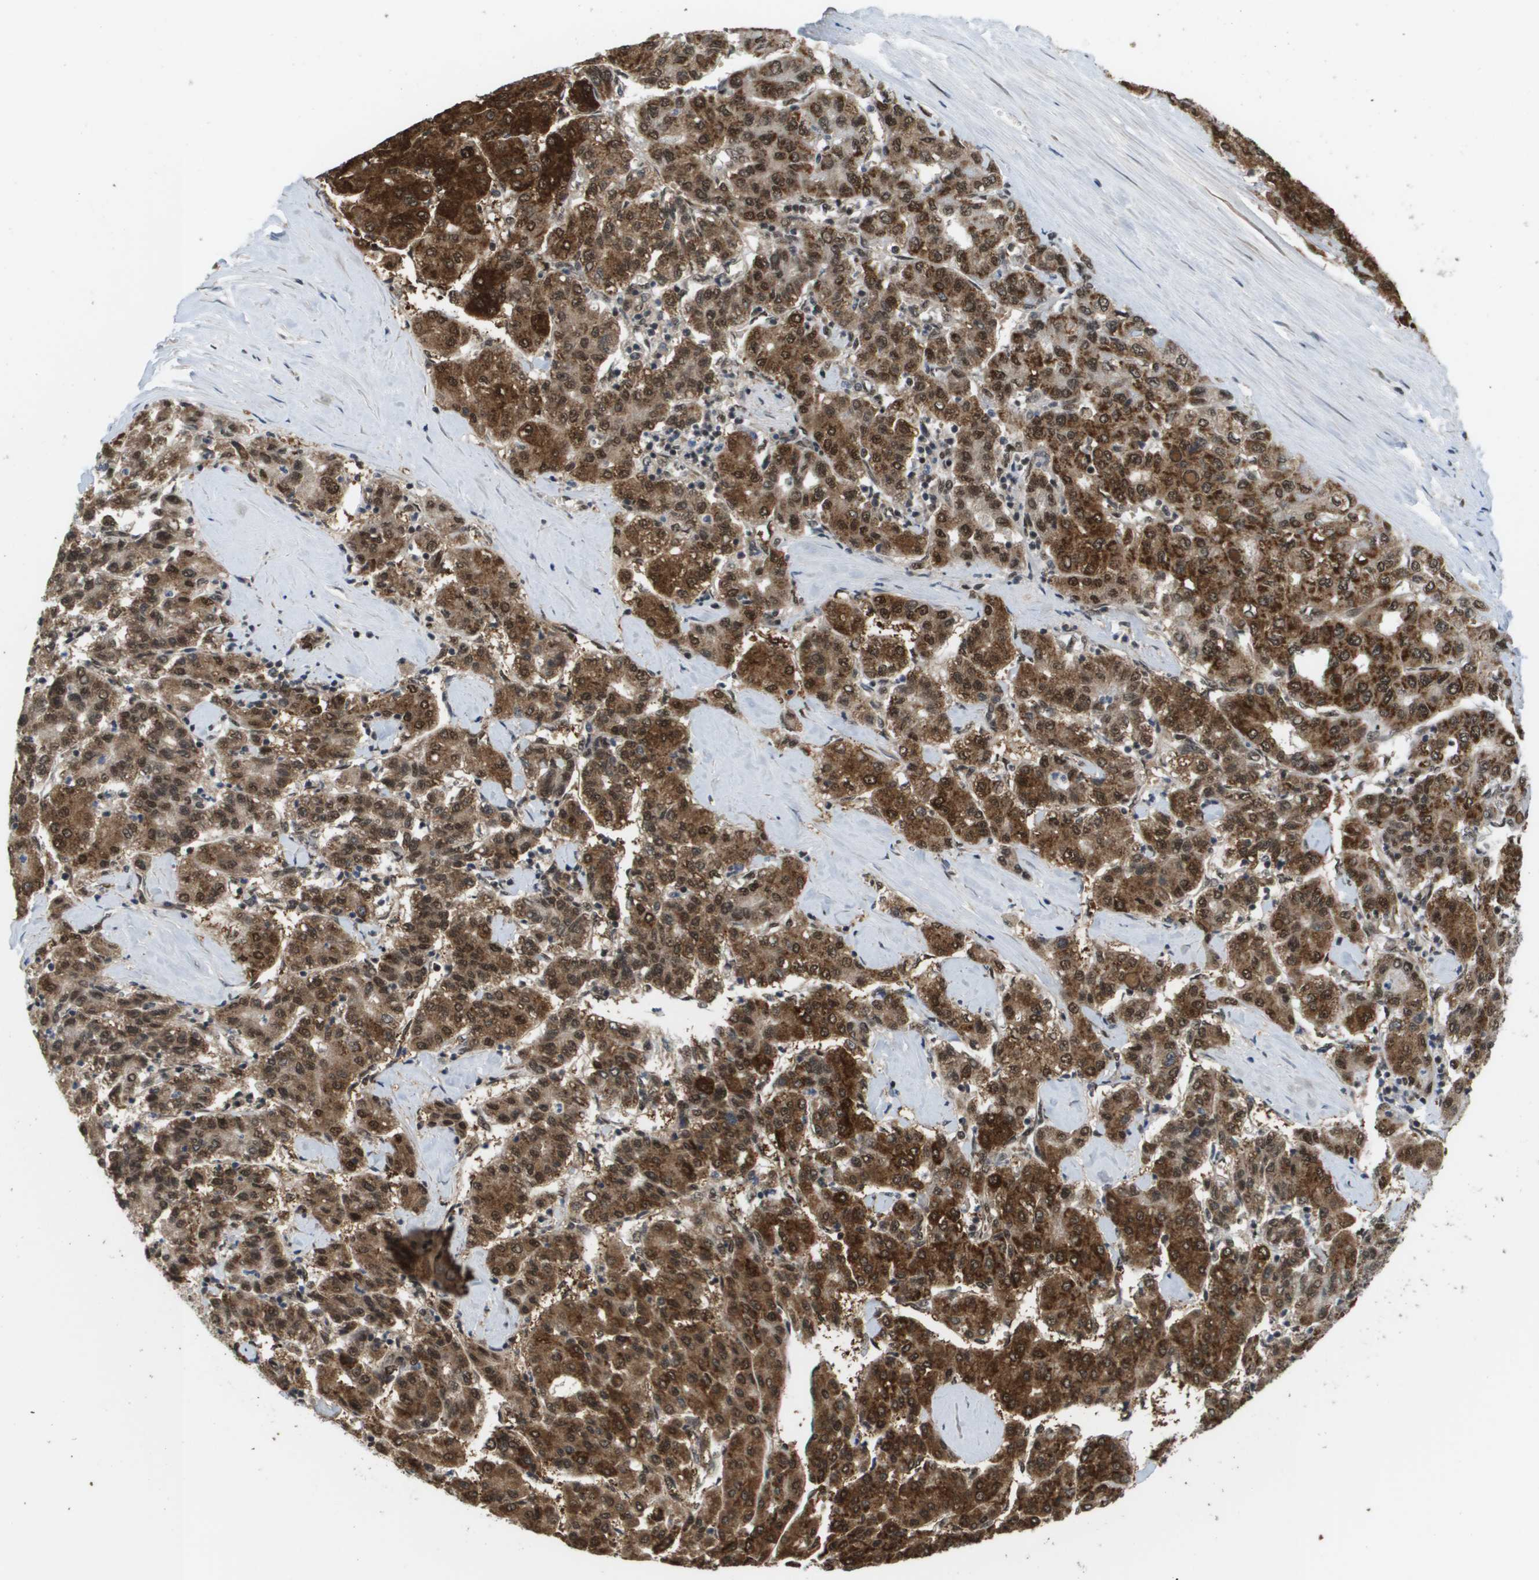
{"staining": {"intensity": "strong", "quantity": ">75%", "location": "cytoplasmic/membranous,nuclear"}, "tissue": "liver cancer", "cell_type": "Tumor cells", "image_type": "cancer", "snomed": [{"axis": "morphology", "description": "Carcinoma, Hepatocellular, NOS"}, {"axis": "topography", "description": "Liver"}], "caption": "Immunohistochemical staining of human liver cancer (hepatocellular carcinoma) reveals high levels of strong cytoplasmic/membranous and nuclear expression in about >75% of tumor cells. The protein of interest is shown in brown color, while the nuclei are stained blue.", "gene": "PRCC", "patient": {"sex": "male", "age": 65}}